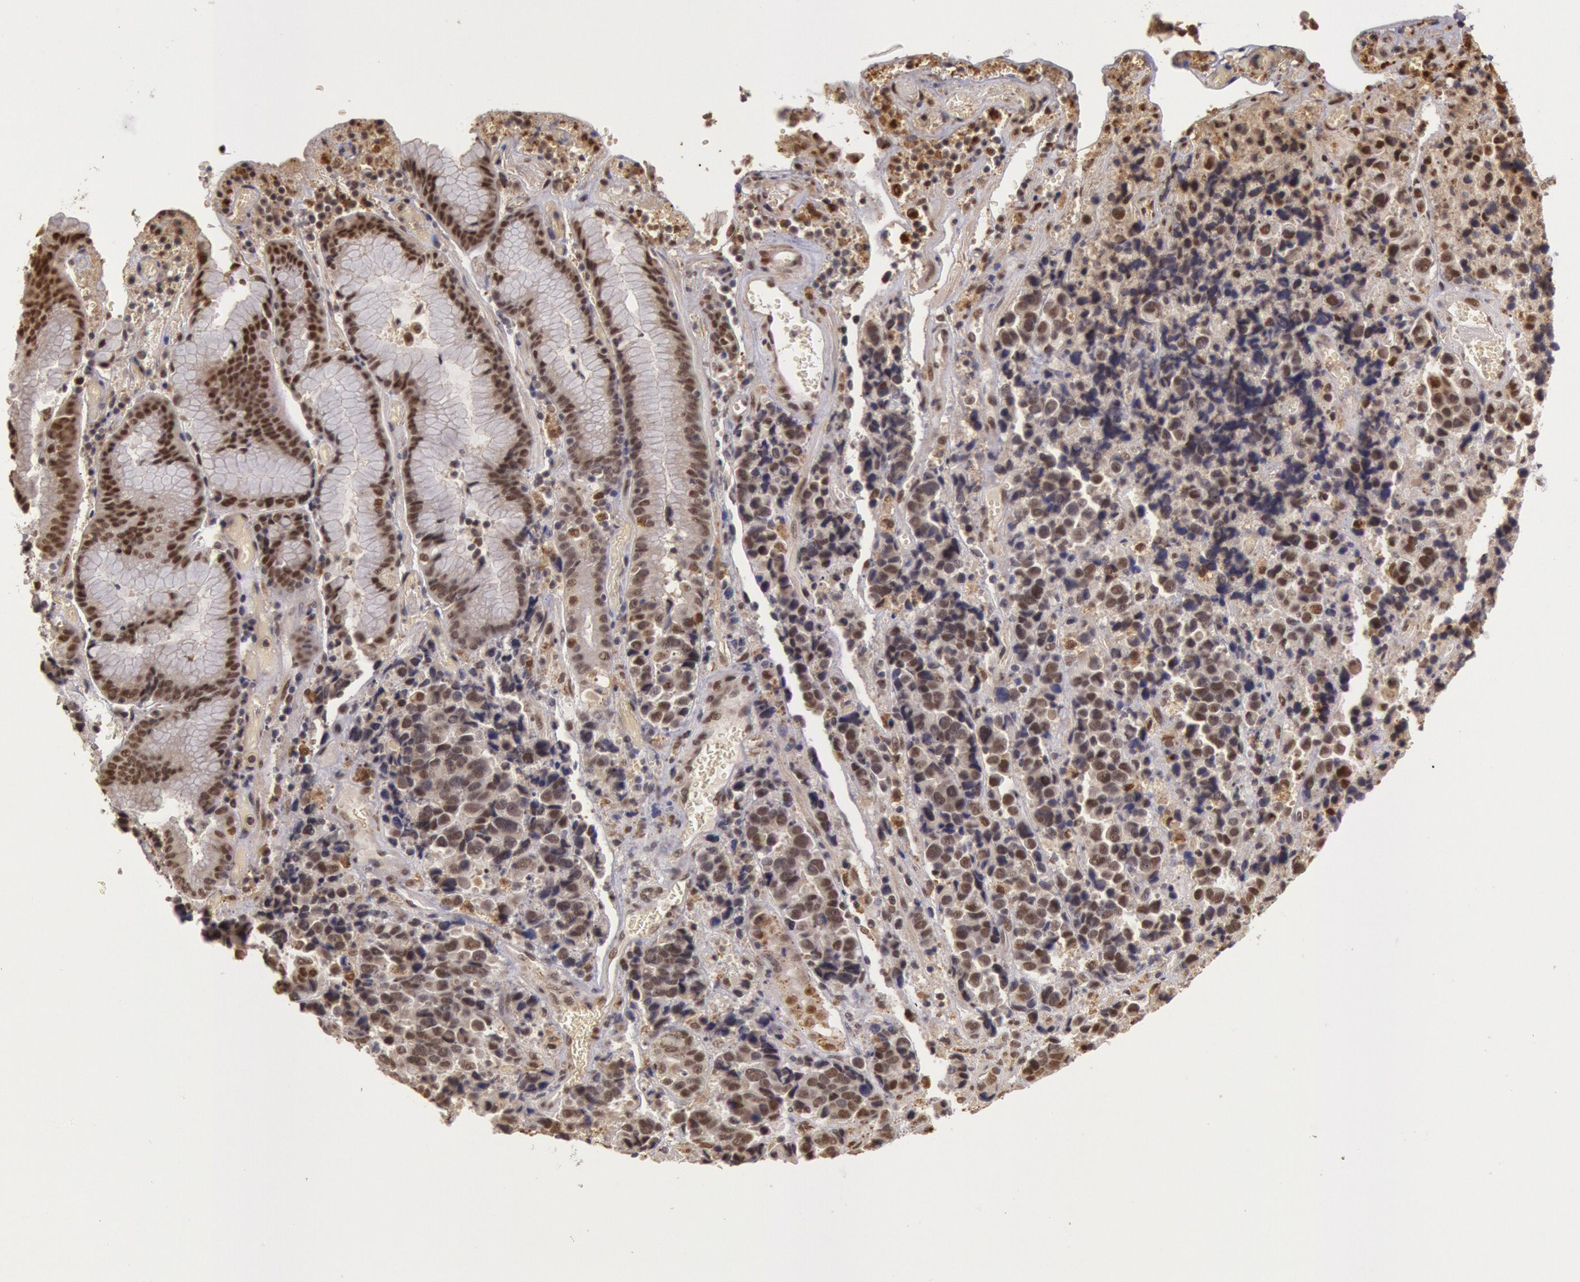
{"staining": {"intensity": "weak", "quantity": "25%-75%", "location": "nuclear"}, "tissue": "stomach cancer", "cell_type": "Tumor cells", "image_type": "cancer", "snomed": [{"axis": "morphology", "description": "Adenocarcinoma, NOS"}, {"axis": "topography", "description": "Stomach, upper"}], "caption": "This photomicrograph reveals immunohistochemistry (IHC) staining of human adenocarcinoma (stomach), with low weak nuclear positivity in approximately 25%-75% of tumor cells.", "gene": "LIG4", "patient": {"sex": "male", "age": 71}}